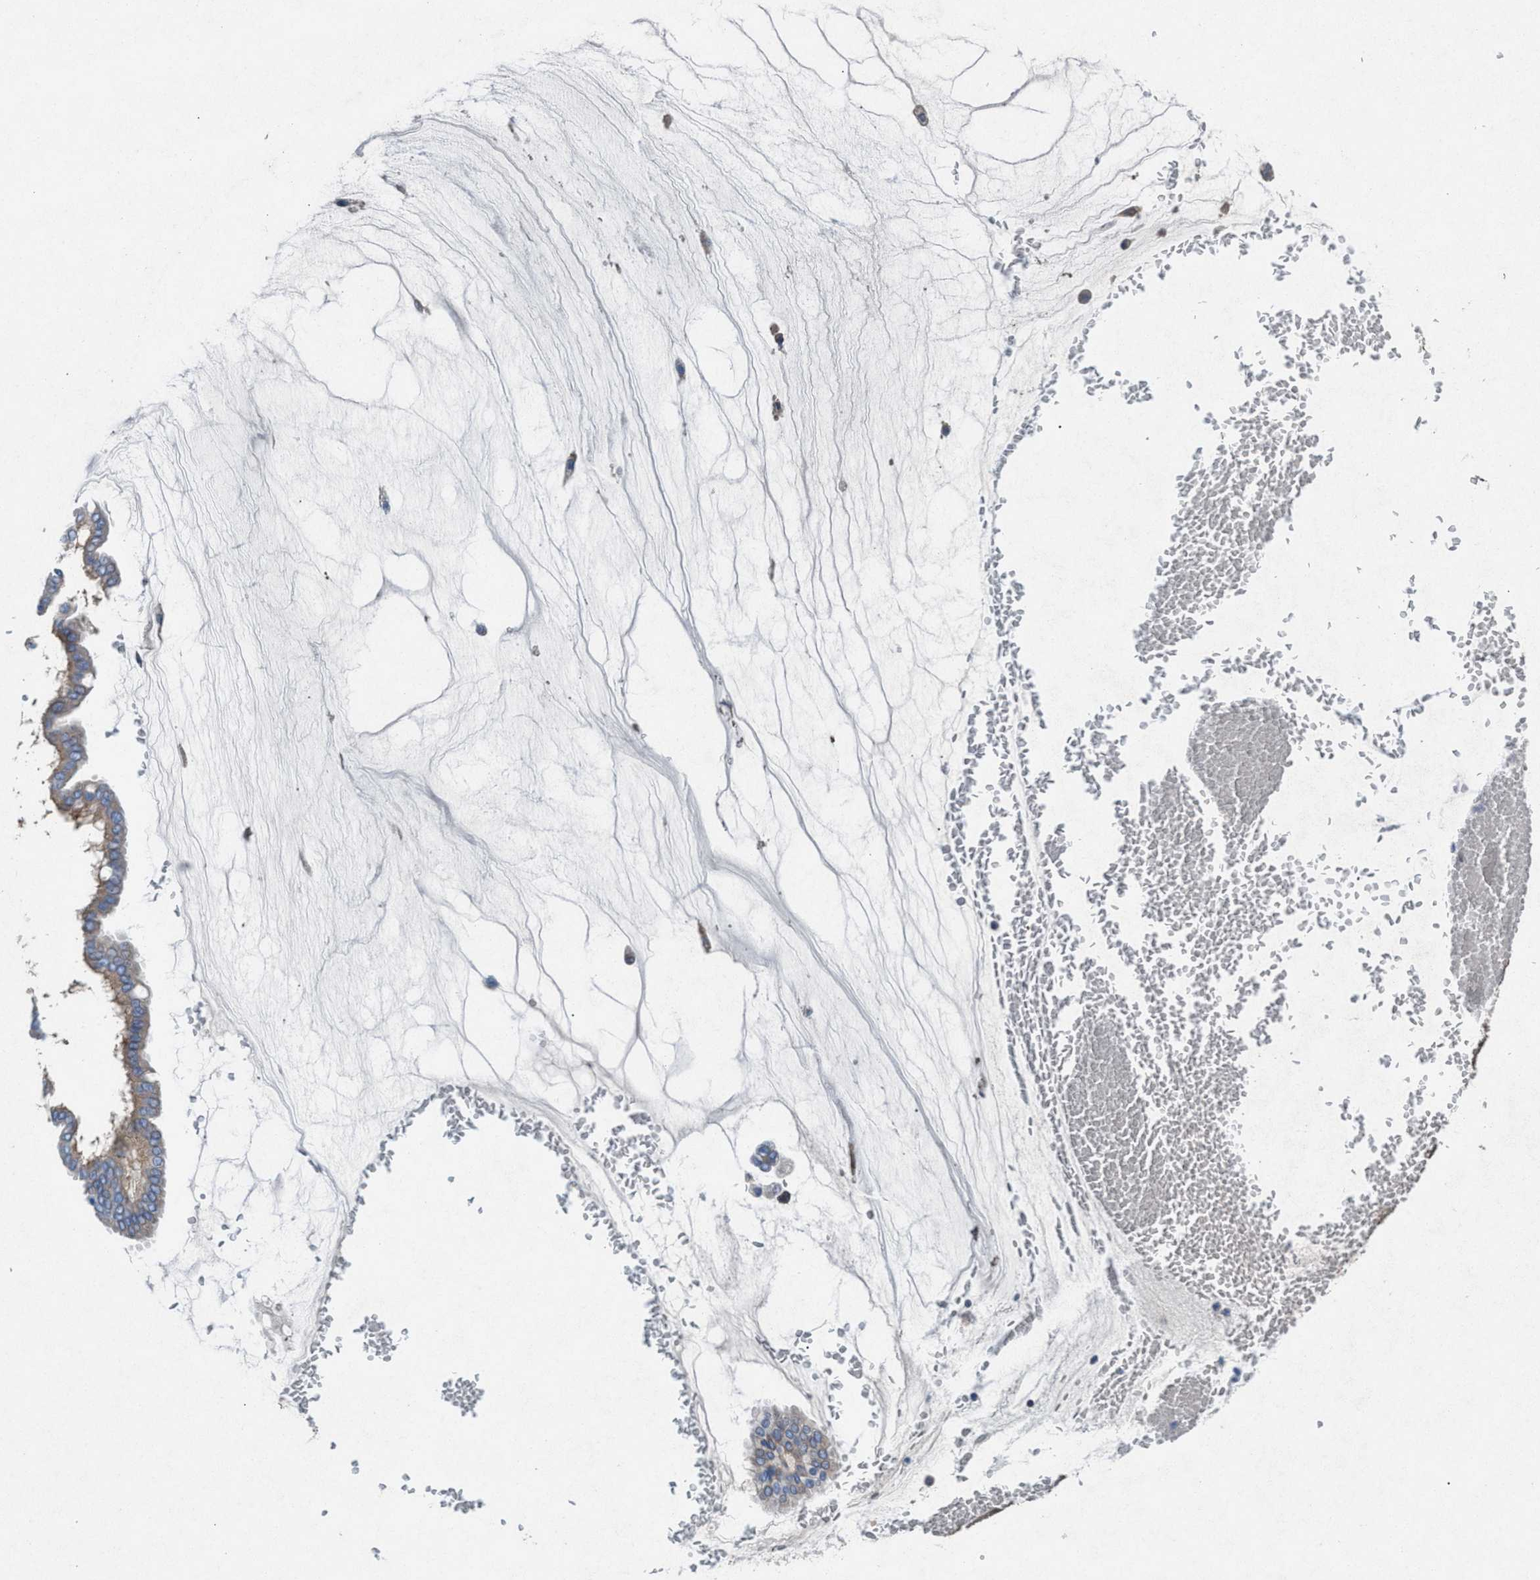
{"staining": {"intensity": "weak", "quantity": ">75%", "location": "cytoplasmic/membranous"}, "tissue": "ovarian cancer", "cell_type": "Tumor cells", "image_type": "cancer", "snomed": [{"axis": "morphology", "description": "Cystadenocarcinoma, mucinous, NOS"}, {"axis": "topography", "description": "Ovary"}], "caption": "This is a photomicrograph of IHC staining of ovarian mucinous cystadenocarcinoma, which shows weak staining in the cytoplasmic/membranous of tumor cells.", "gene": "NYAP1", "patient": {"sex": "female", "age": 73}}